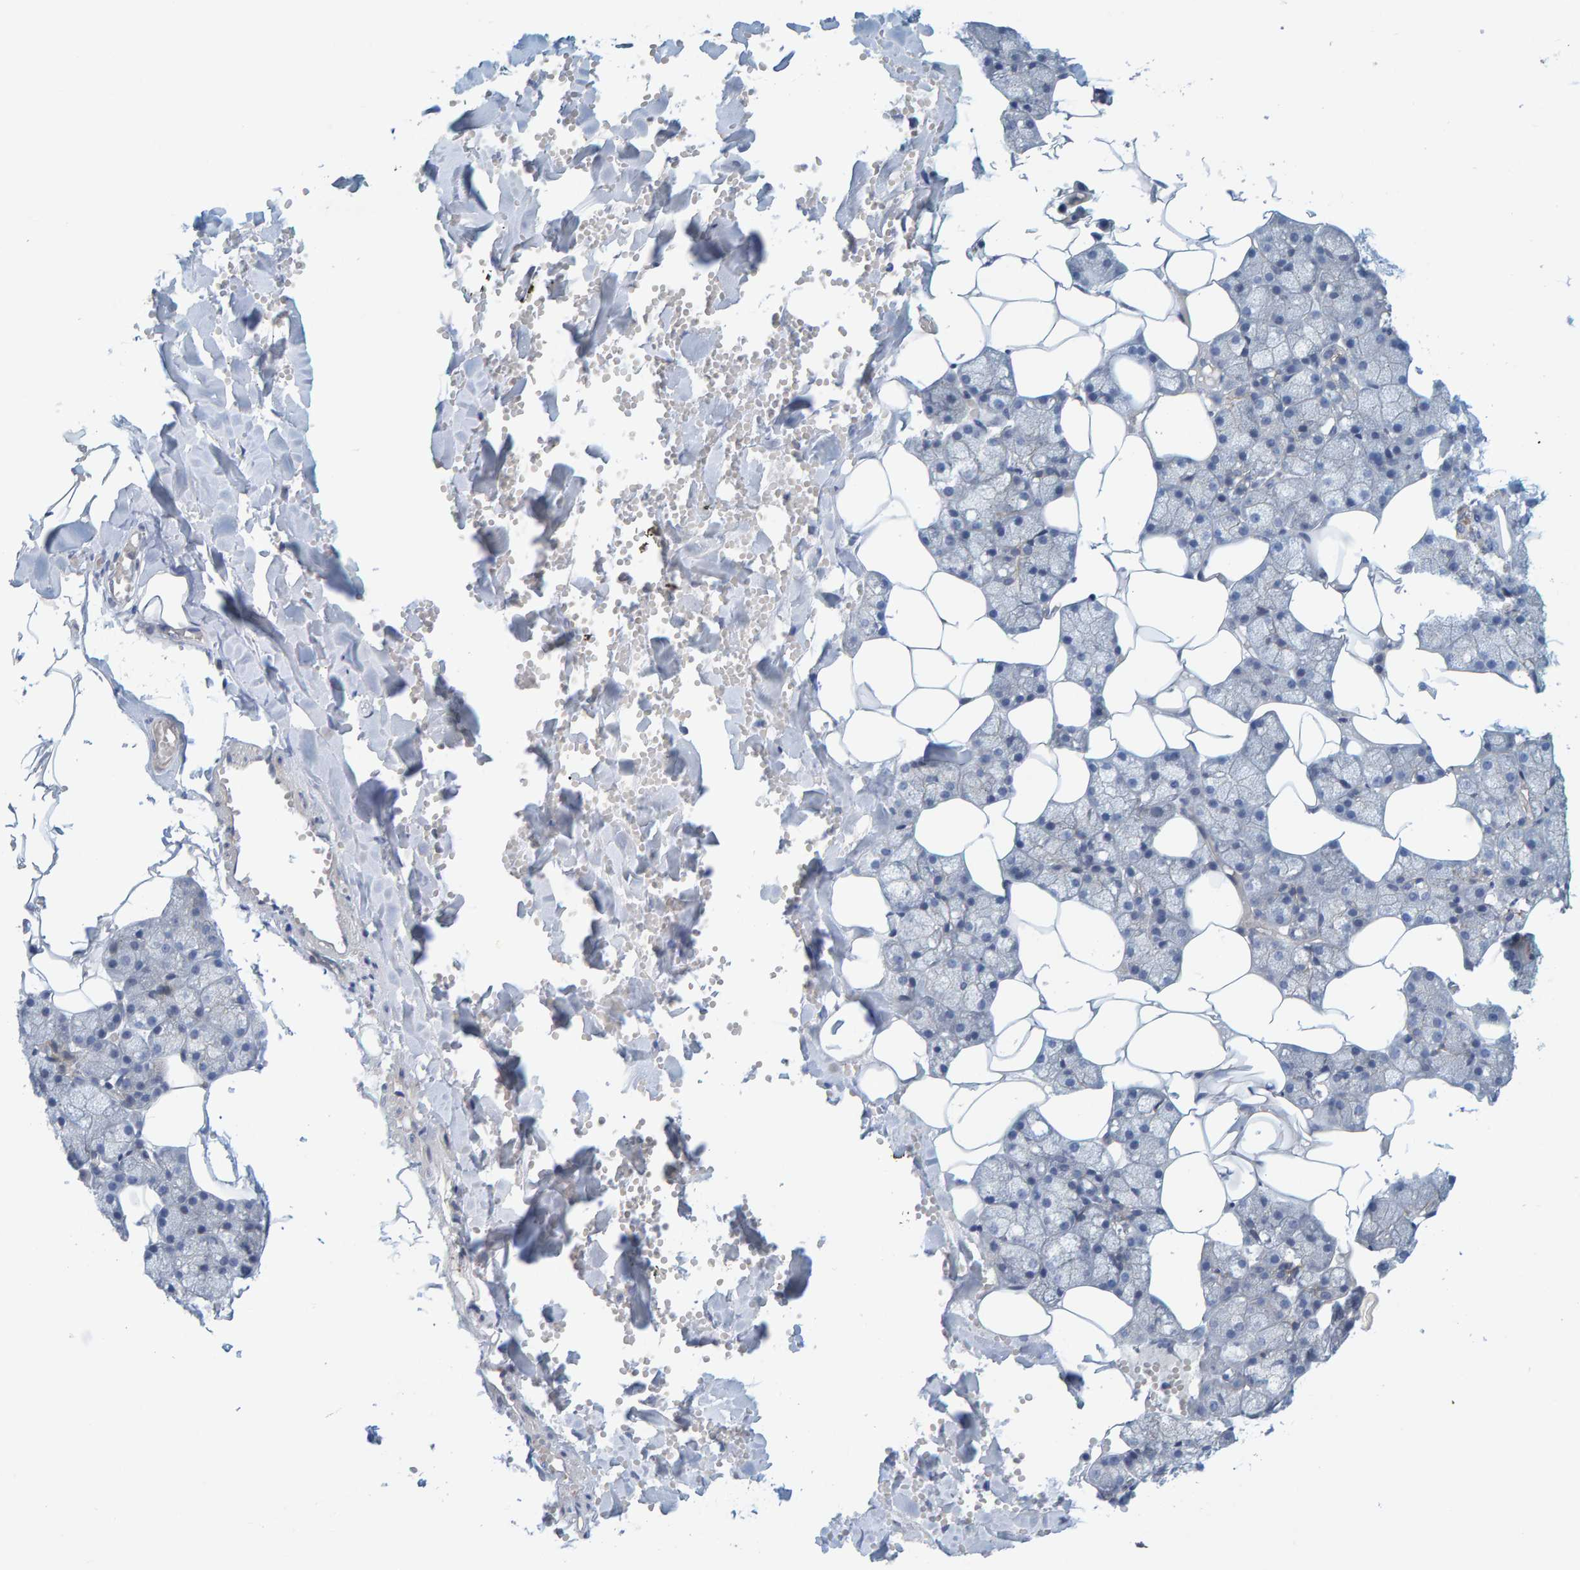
{"staining": {"intensity": "moderate", "quantity": "25%-75%", "location": "cytoplasmic/membranous"}, "tissue": "salivary gland", "cell_type": "Glandular cells", "image_type": "normal", "snomed": [{"axis": "morphology", "description": "Normal tissue, NOS"}, {"axis": "topography", "description": "Salivary gland"}], "caption": "DAB immunohistochemical staining of normal salivary gland reveals moderate cytoplasmic/membranous protein expression in approximately 25%-75% of glandular cells.", "gene": "KRBA2", "patient": {"sex": "male", "age": 62}}